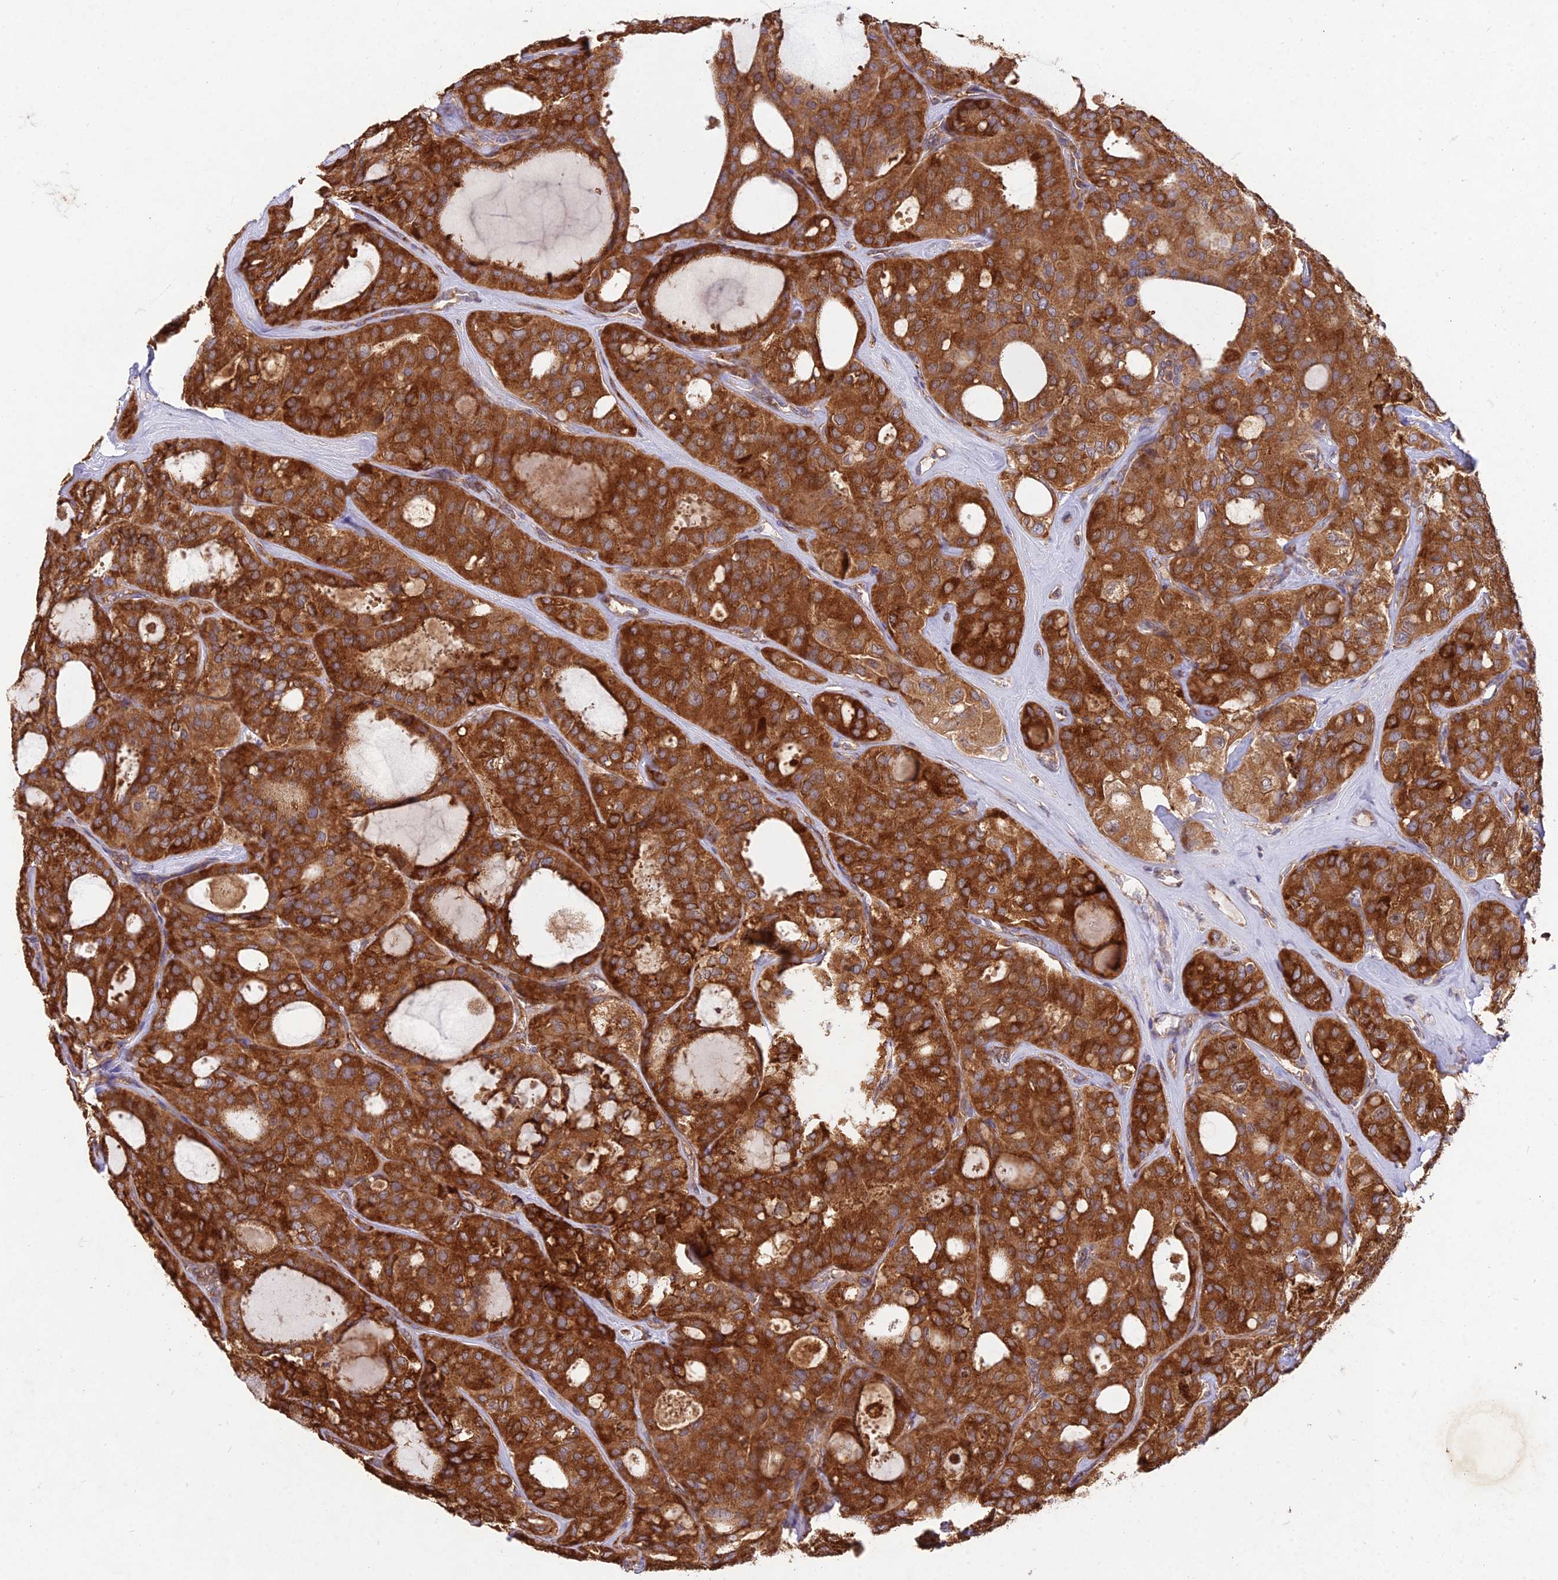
{"staining": {"intensity": "strong", "quantity": ">75%", "location": "cytoplasmic/membranous"}, "tissue": "thyroid cancer", "cell_type": "Tumor cells", "image_type": "cancer", "snomed": [{"axis": "morphology", "description": "Follicular adenoma carcinoma, NOS"}, {"axis": "topography", "description": "Thyroid gland"}], "caption": "High-magnification brightfield microscopy of follicular adenoma carcinoma (thyroid) stained with DAB (3,3'-diaminobenzidine) (brown) and counterstained with hematoxylin (blue). tumor cells exhibit strong cytoplasmic/membranous expression is present in approximately>75% of cells.", "gene": "NXNL2", "patient": {"sex": "male", "age": 75}}